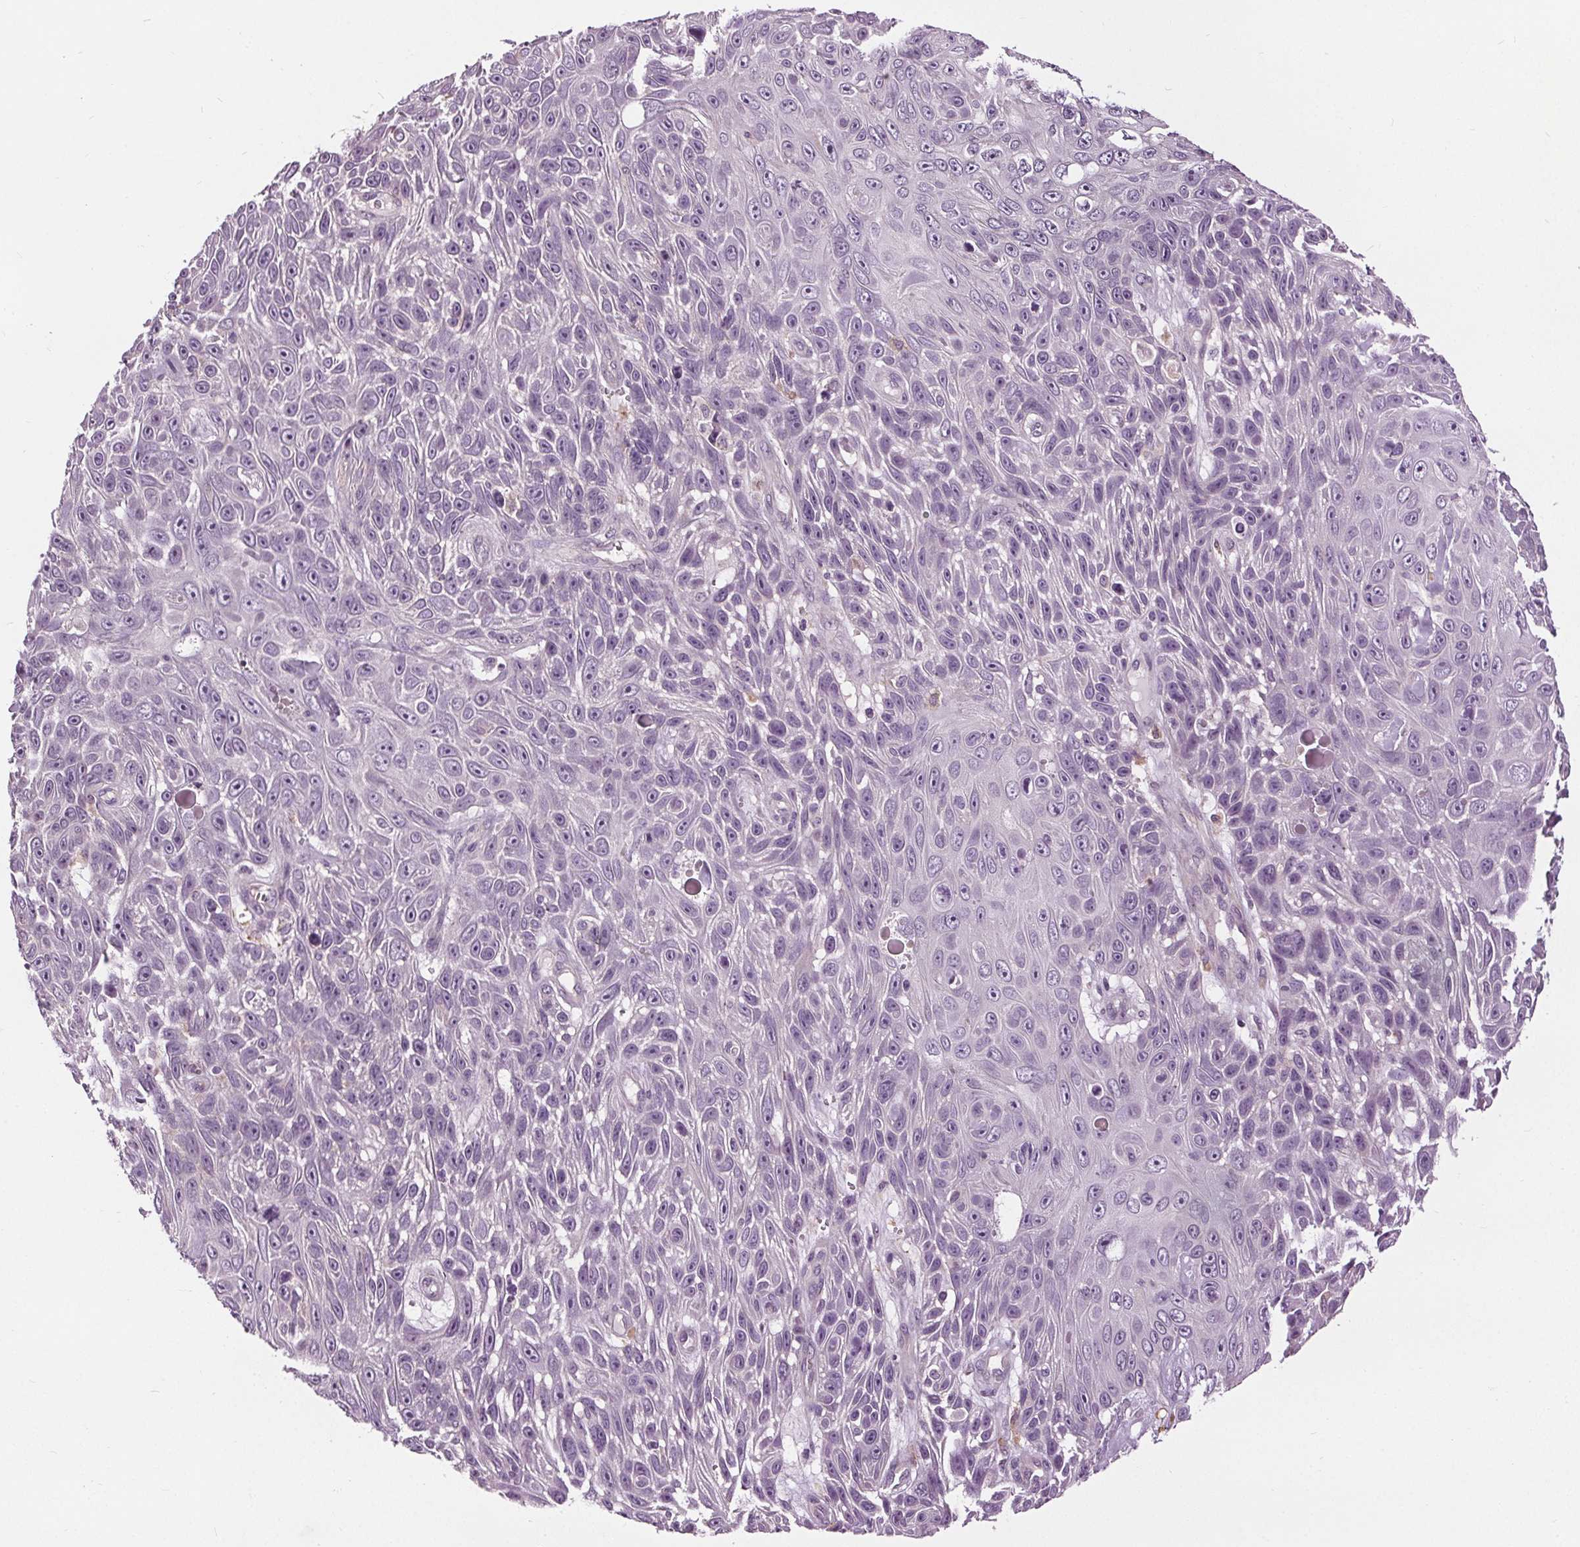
{"staining": {"intensity": "negative", "quantity": "none", "location": "none"}, "tissue": "skin cancer", "cell_type": "Tumor cells", "image_type": "cancer", "snomed": [{"axis": "morphology", "description": "Squamous cell carcinoma, NOS"}, {"axis": "topography", "description": "Skin"}], "caption": "Squamous cell carcinoma (skin) stained for a protein using IHC exhibits no positivity tumor cells.", "gene": "RASA1", "patient": {"sex": "male", "age": 82}}